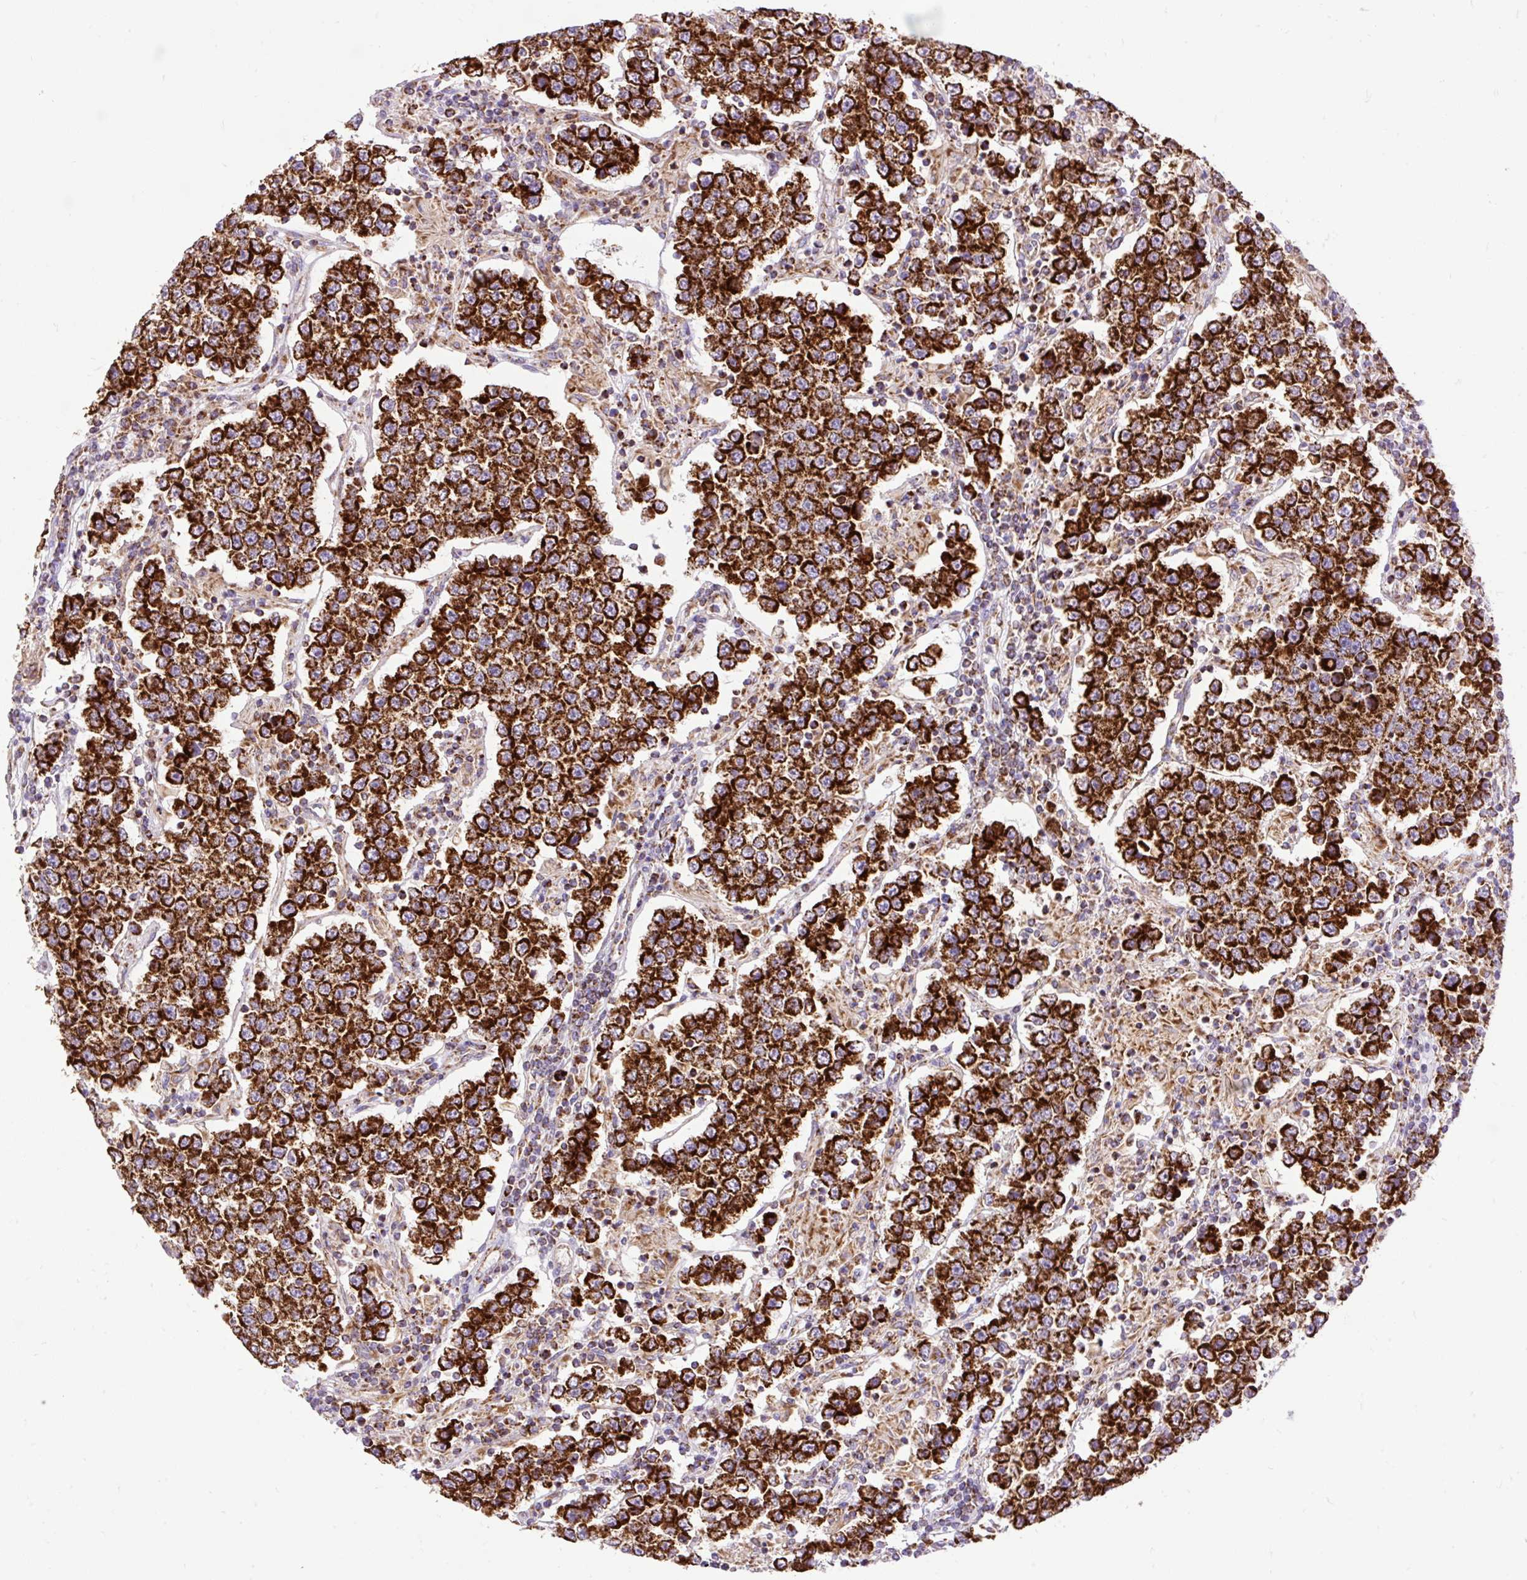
{"staining": {"intensity": "strong", "quantity": ">75%", "location": "cytoplasmic/membranous"}, "tissue": "testis cancer", "cell_type": "Tumor cells", "image_type": "cancer", "snomed": [{"axis": "morphology", "description": "Normal tissue, NOS"}, {"axis": "morphology", "description": "Urothelial carcinoma, High grade"}, {"axis": "morphology", "description": "Seminoma, NOS"}, {"axis": "morphology", "description": "Carcinoma, Embryonal, NOS"}, {"axis": "topography", "description": "Urinary bladder"}, {"axis": "topography", "description": "Testis"}], "caption": "This photomicrograph reveals immunohistochemistry (IHC) staining of testis embryonal carcinoma, with high strong cytoplasmic/membranous staining in about >75% of tumor cells.", "gene": "TOMM40", "patient": {"sex": "male", "age": 41}}